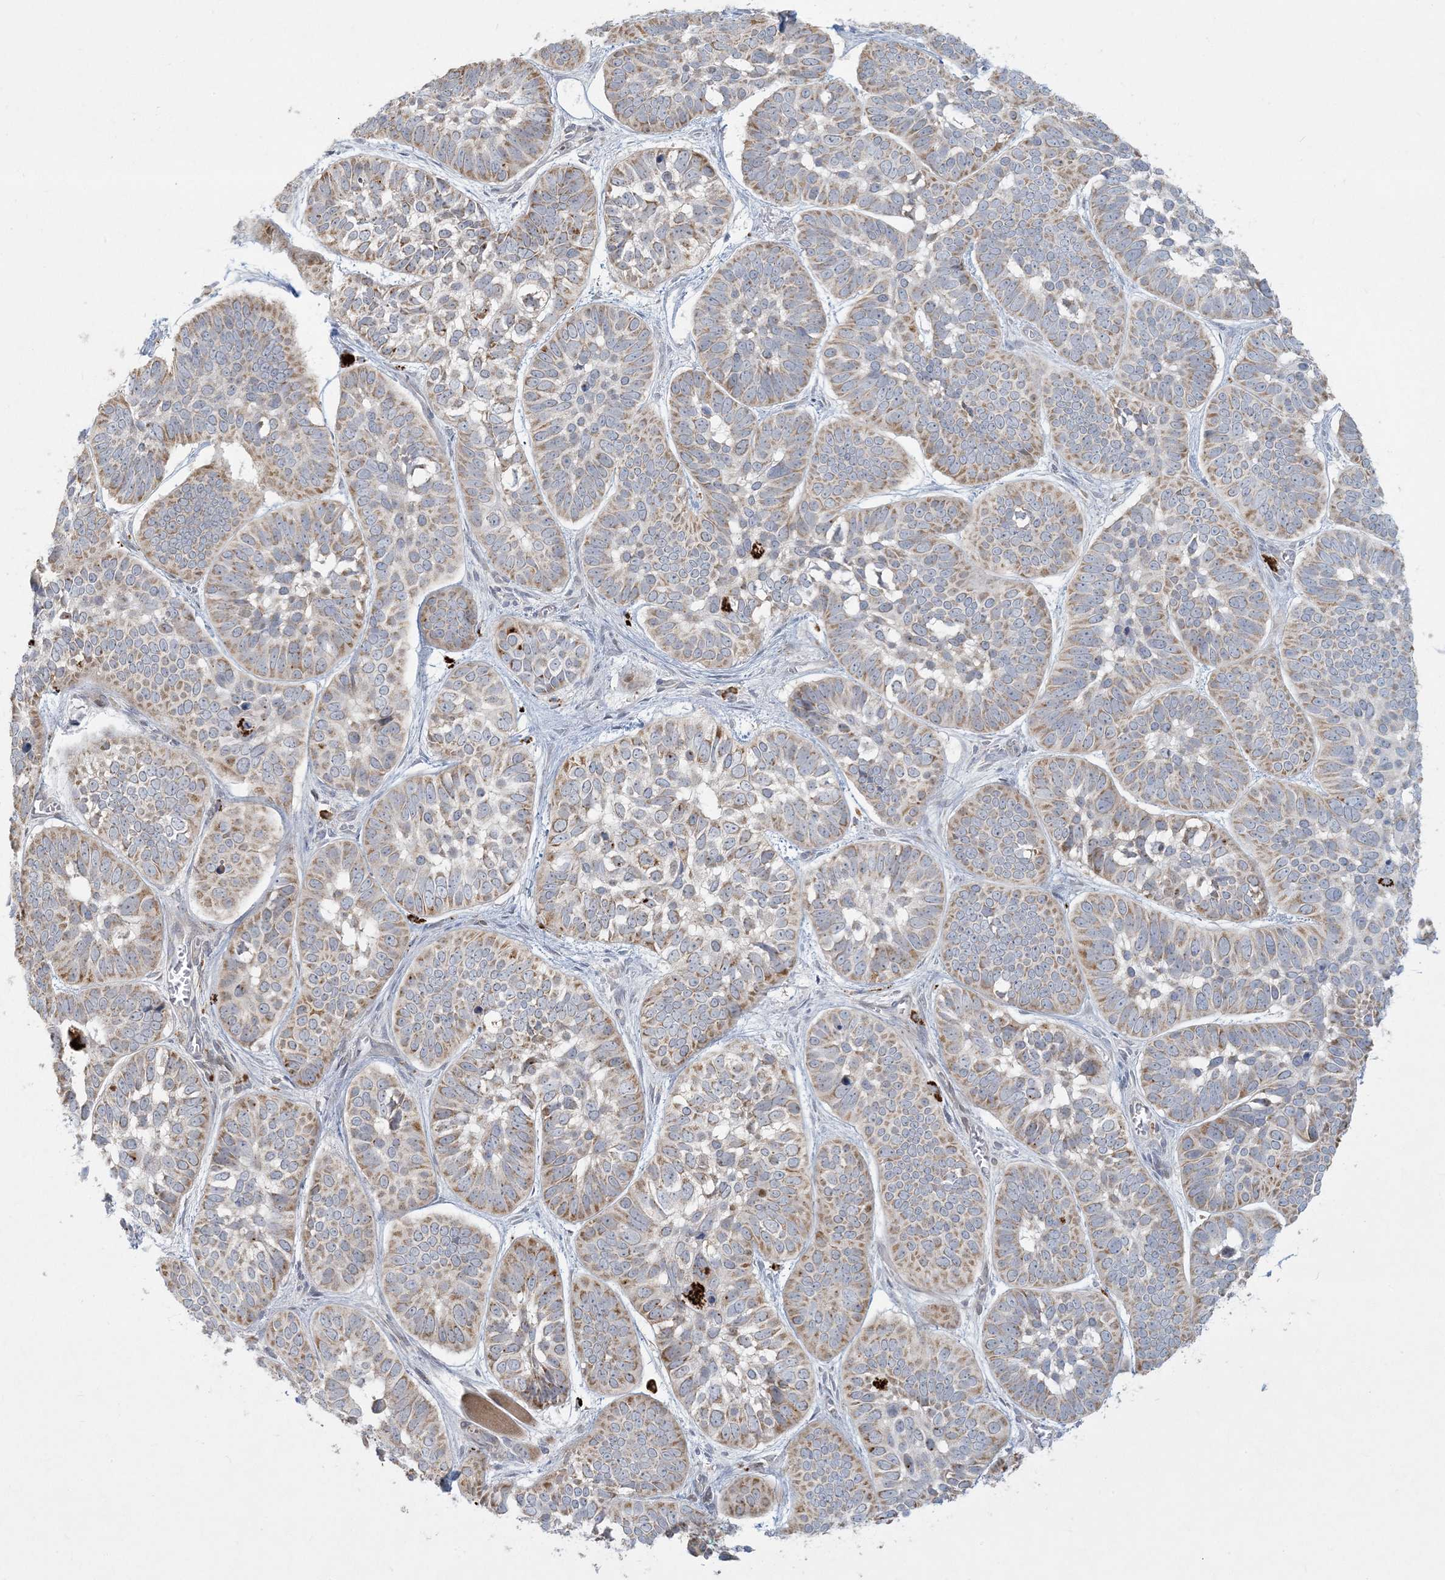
{"staining": {"intensity": "weak", "quantity": ">75%", "location": "cytoplasmic/membranous"}, "tissue": "skin cancer", "cell_type": "Tumor cells", "image_type": "cancer", "snomed": [{"axis": "morphology", "description": "Basal cell carcinoma"}, {"axis": "topography", "description": "Skin"}], "caption": "Skin cancer stained with immunohistochemistry demonstrates weak cytoplasmic/membranous positivity in approximately >75% of tumor cells.", "gene": "MCAT", "patient": {"sex": "male", "age": 62}}